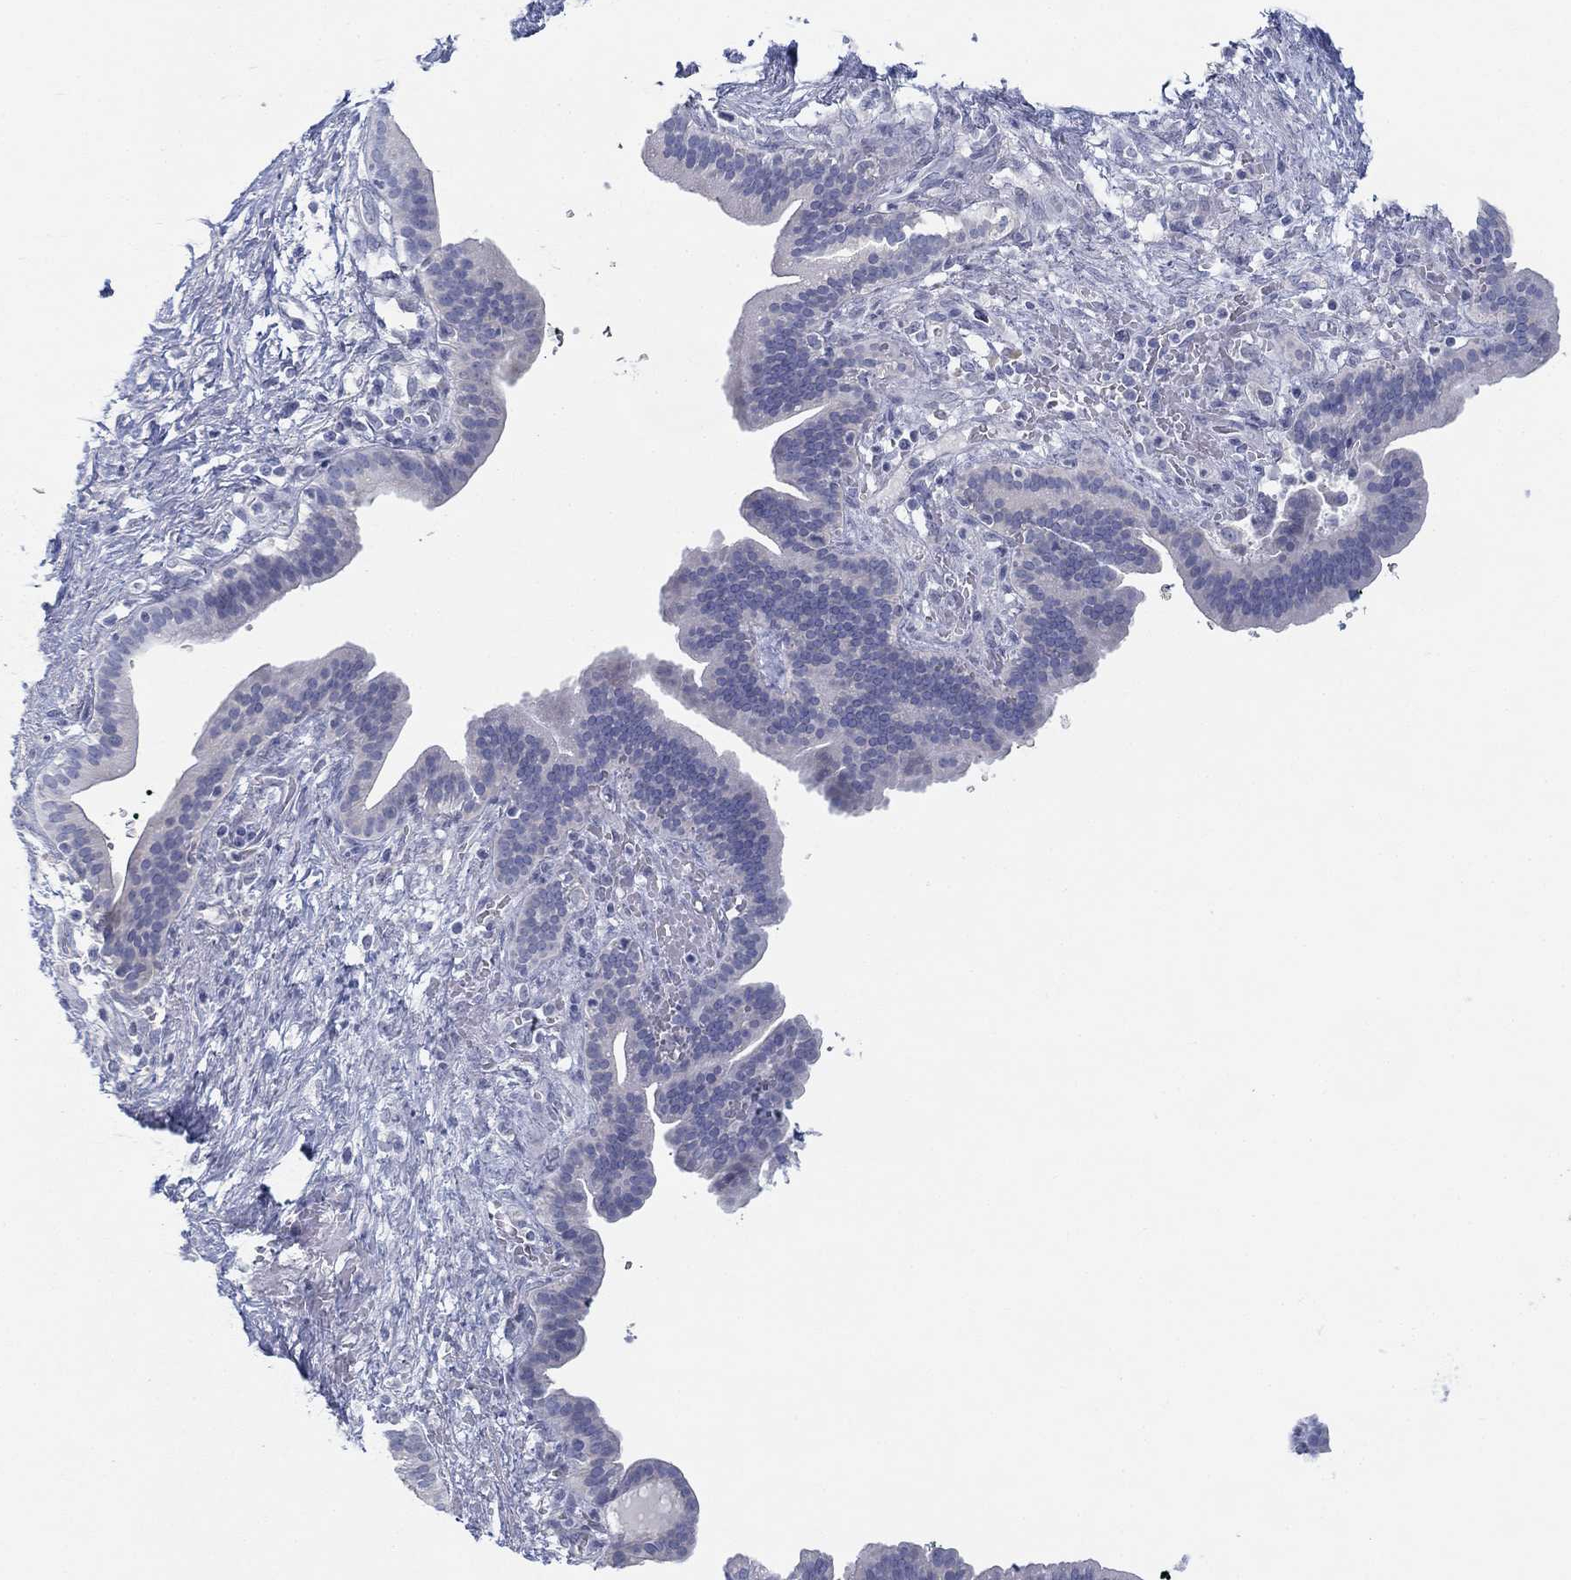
{"staining": {"intensity": "negative", "quantity": "none", "location": "none"}, "tissue": "pancreatic cancer", "cell_type": "Tumor cells", "image_type": "cancer", "snomed": [{"axis": "morphology", "description": "Adenocarcinoma, NOS"}, {"axis": "topography", "description": "Pancreas"}], "caption": "A micrograph of adenocarcinoma (pancreatic) stained for a protein demonstrates no brown staining in tumor cells.", "gene": "GCNA", "patient": {"sex": "male", "age": 44}}